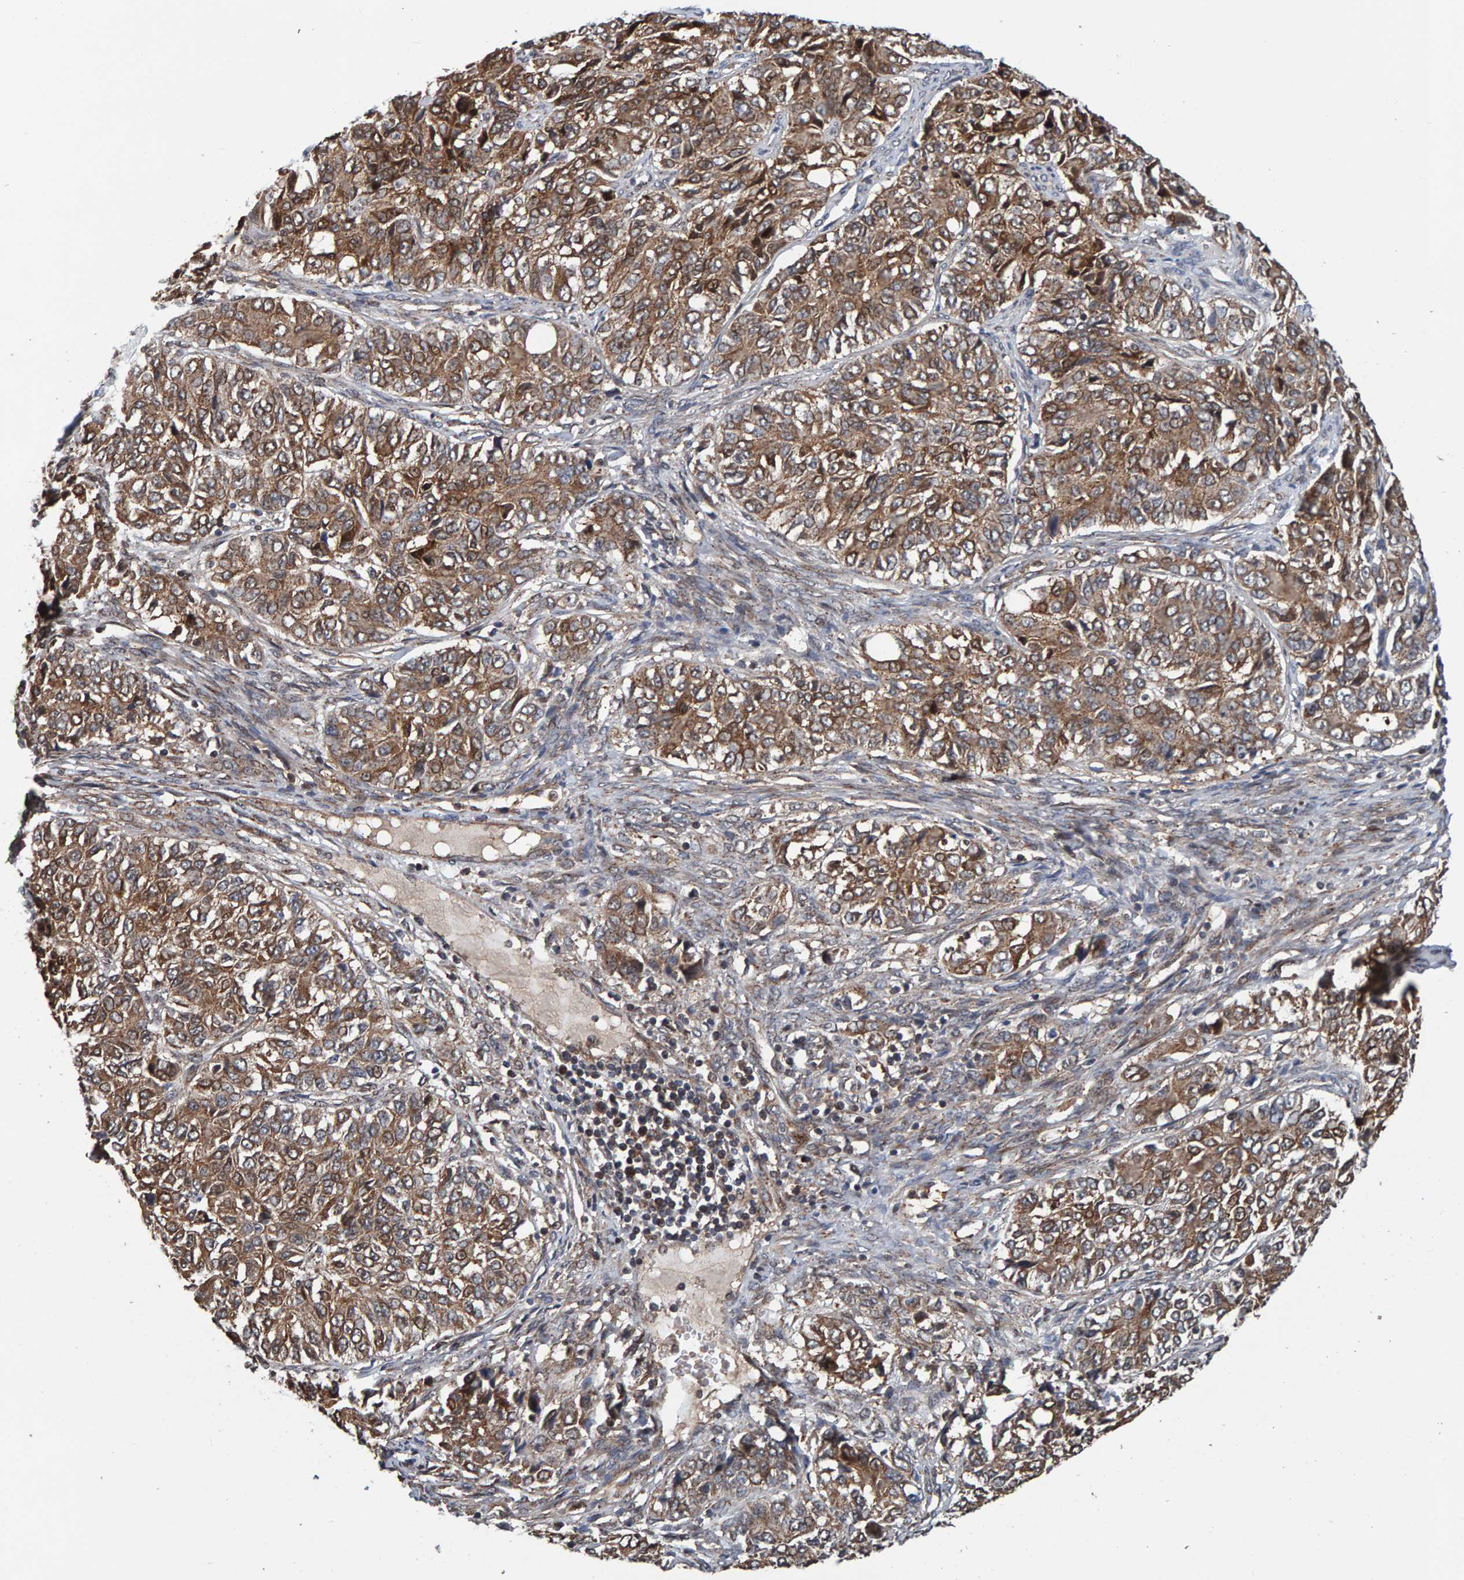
{"staining": {"intensity": "moderate", "quantity": ">75%", "location": "cytoplasmic/membranous"}, "tissue": "ovarian cancer", "cell_type": "Tumor cells", "image_type": "cancer", "snomed": [{"axis": "morphology", "description": "Carcinoma, endometroid"}, {"axis": "topography", "description": "Ovary"}], "caption": "A brown stain labels moderate cytoplasmic/membranous staining of a protein in human ovarian cancer (endometroid carcinoma) tumor cells.", "gene": "CCDC25", "patient": {"sex": "female", "age": 51}}